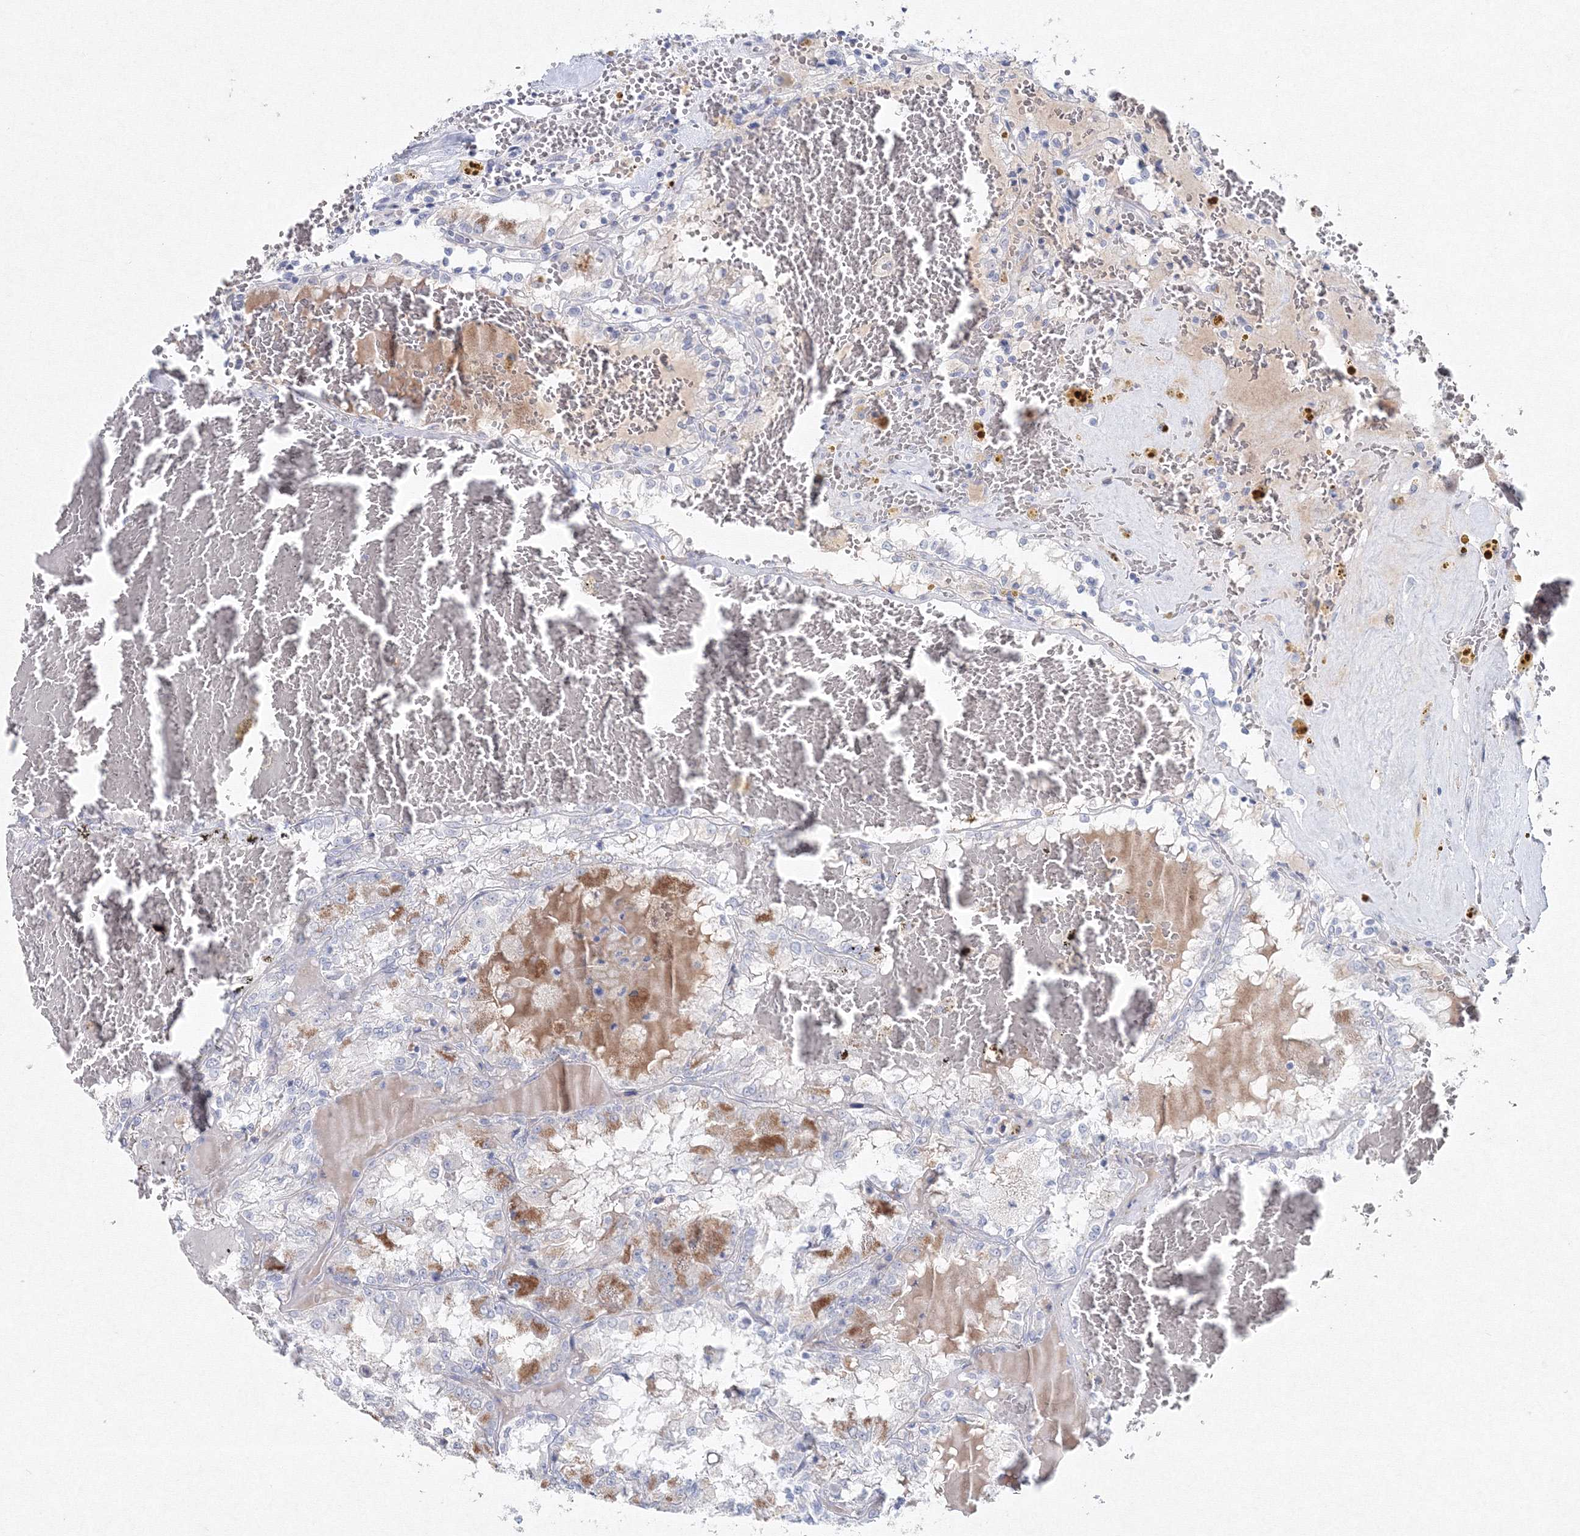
{"staining": {"intensity": "negative", "quantity": "none", "location": "none"}, "tissue": "renal cancer", "cell_type": "Tumor cells", "image_type": "cancer", "snomed": [{"axis": "morphology", "description": "Adenocarcinoma, NOS"}, {"axis": "topography", "description": "Kidney"}], "caption": "Micrograph shows no protein positivity in tumor cells of renal adenocarcinoma tissue.", "gene": "GCKR", "patient": {"sex": "female", "age": 56}}